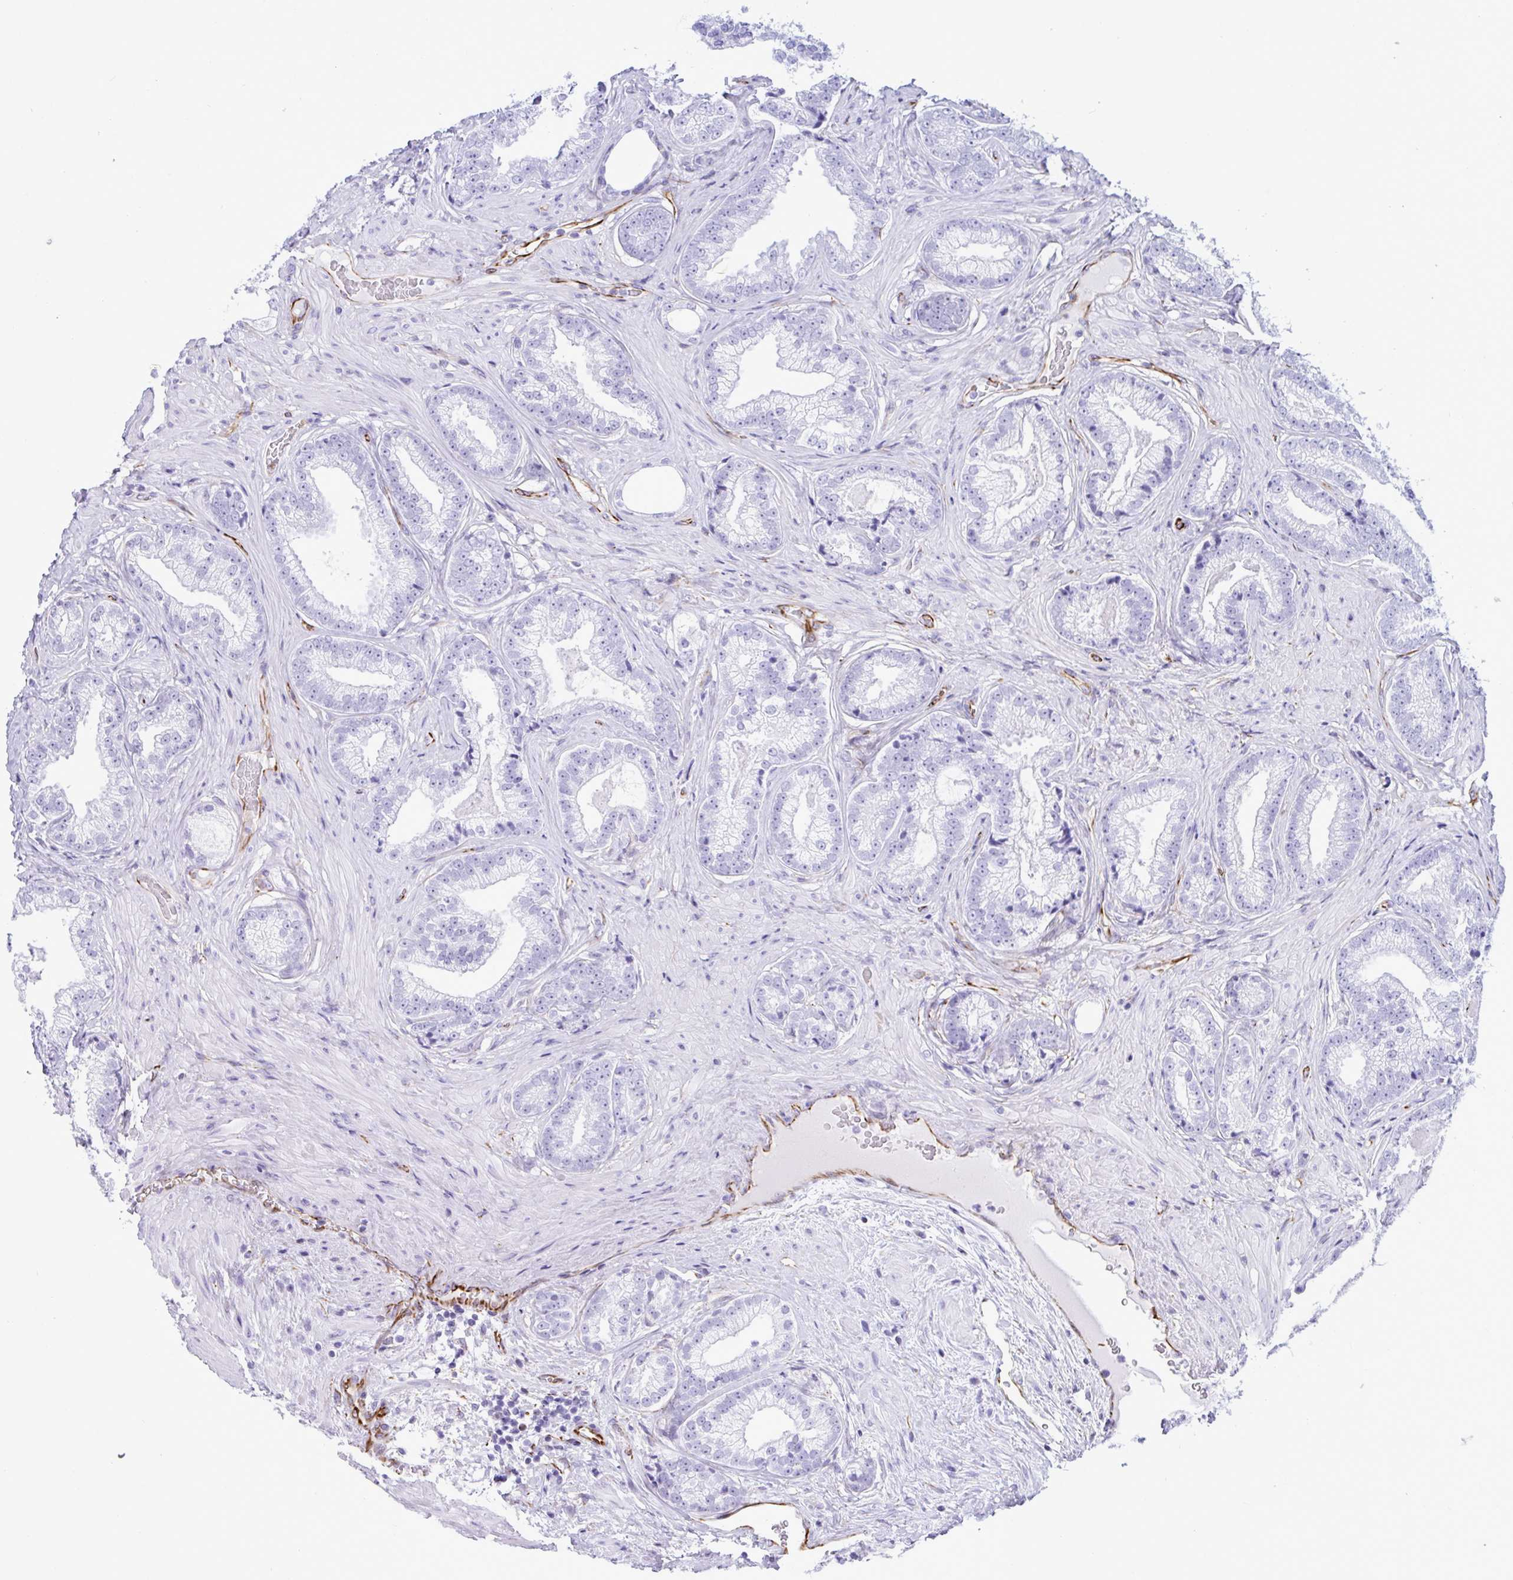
{"staining": {"intensity": "negative", "quantity": "none", "location": "none"}, "tissue": "prostate cancer", "cell_type": "Tumor cells", "image_type": "cancer", "snomed": [{"axis": "morphology", "description": "Adenocarcinoma, Low grade"}, {"axis": "topography", "description": "Prostate"}], "caption": "This is an immunohistochemistry (IHC) micrograph of prostate cancer. There is no staining in tumor cells.", "gene": "SMAD5", "patient": {"sex": "male", "age": 61}}